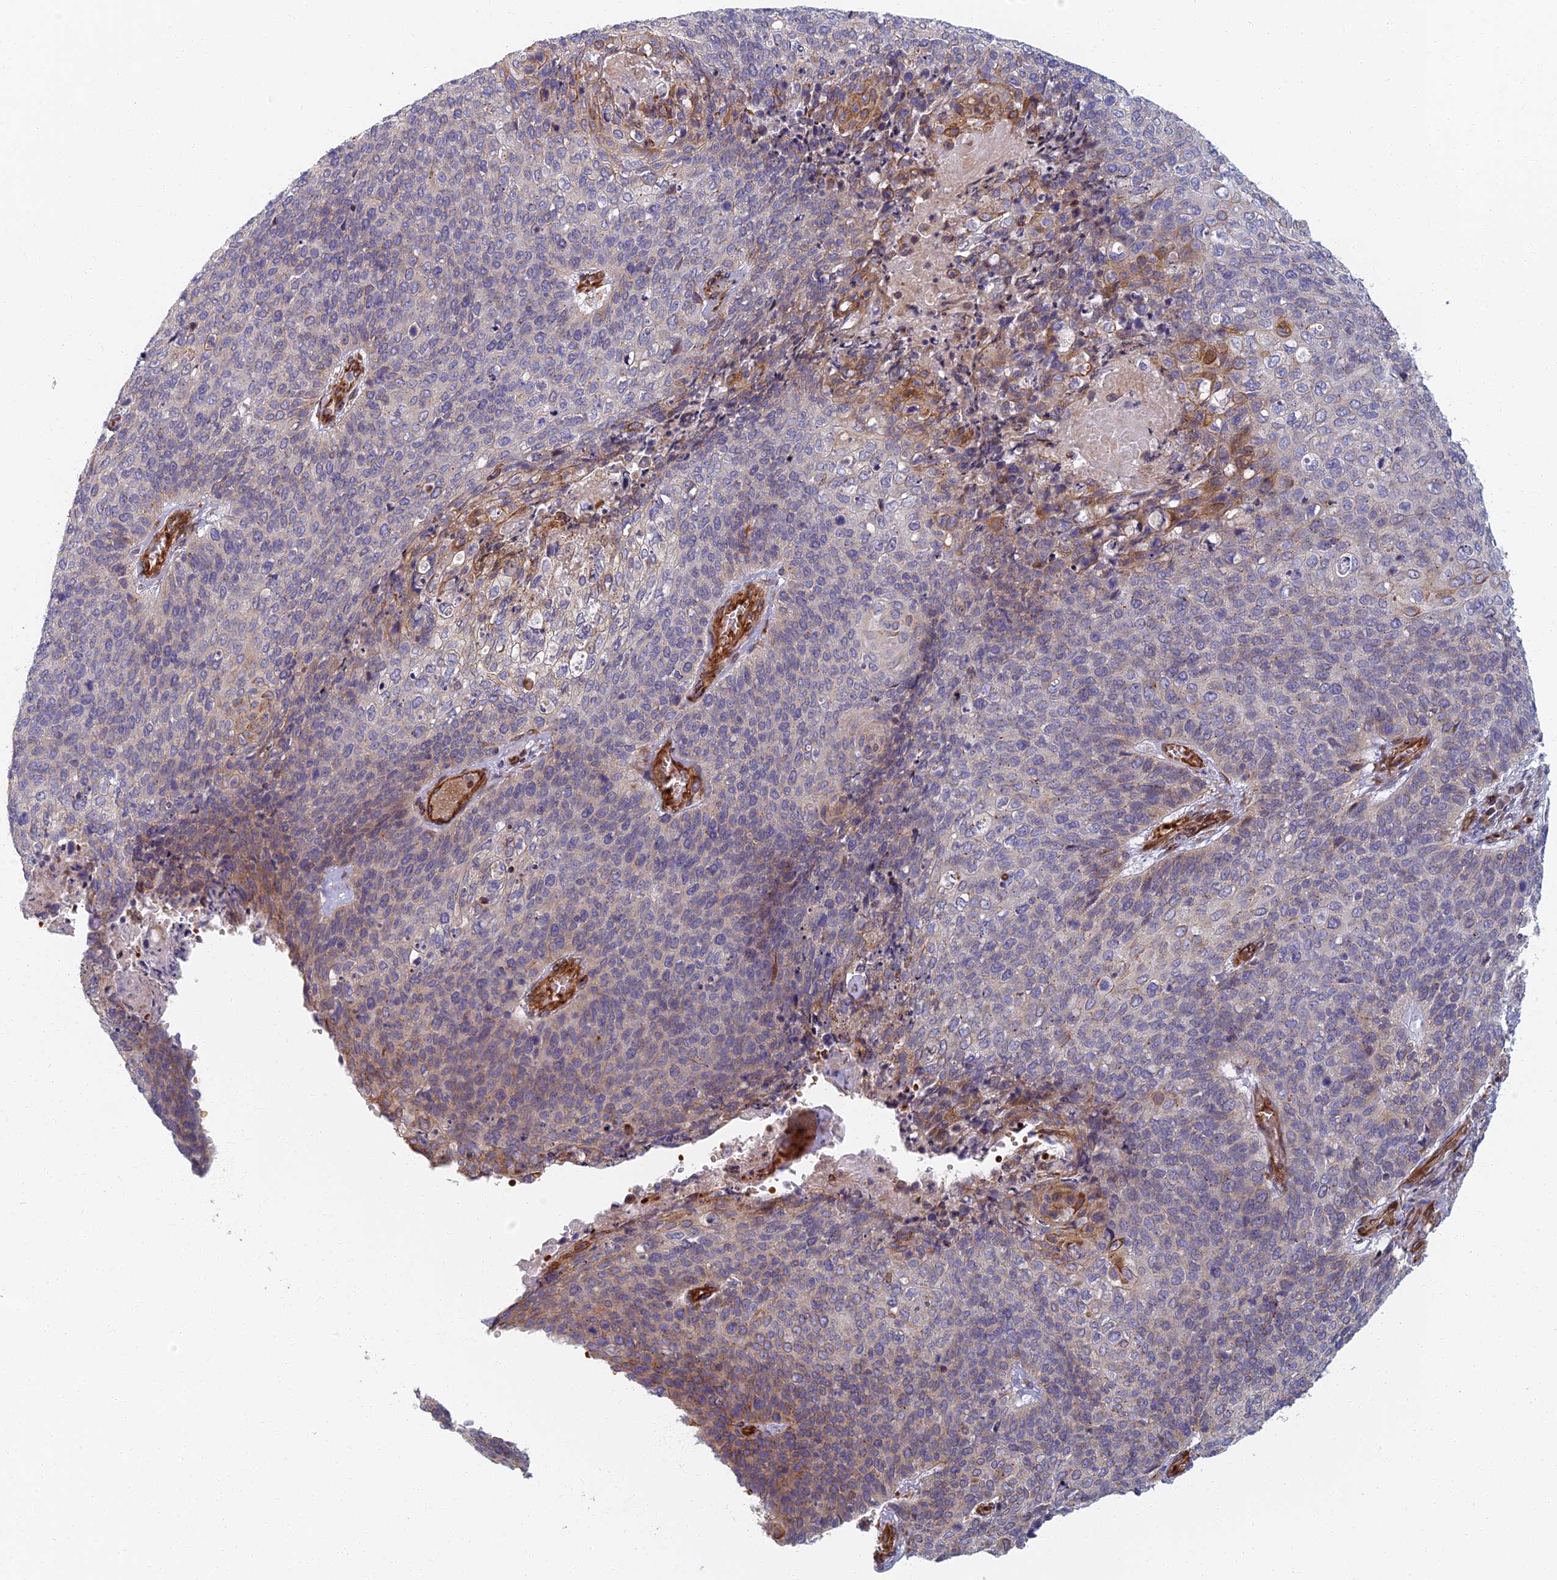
{"staining": {"intensity": "moderate", "quantity": "<25%", "location": "cytoplasmic/membranous"}, "tissue": "cervical cancer", "cell_type": "Tumor cells", "image_type": "cancer", "snomed": [{"axis": "morphology", "description": "Squamous cell carcinoma, NOS"}, {"axis": "topography", "description": "Cervix"}], "caption": "Cervical squamous cell carcinoma tissue exhibits moderate cytoplasmic/membranous expression in about <25% of tumor cells", "gene": "ABCB10", "patient": {"sex": "female", "age": 39}}